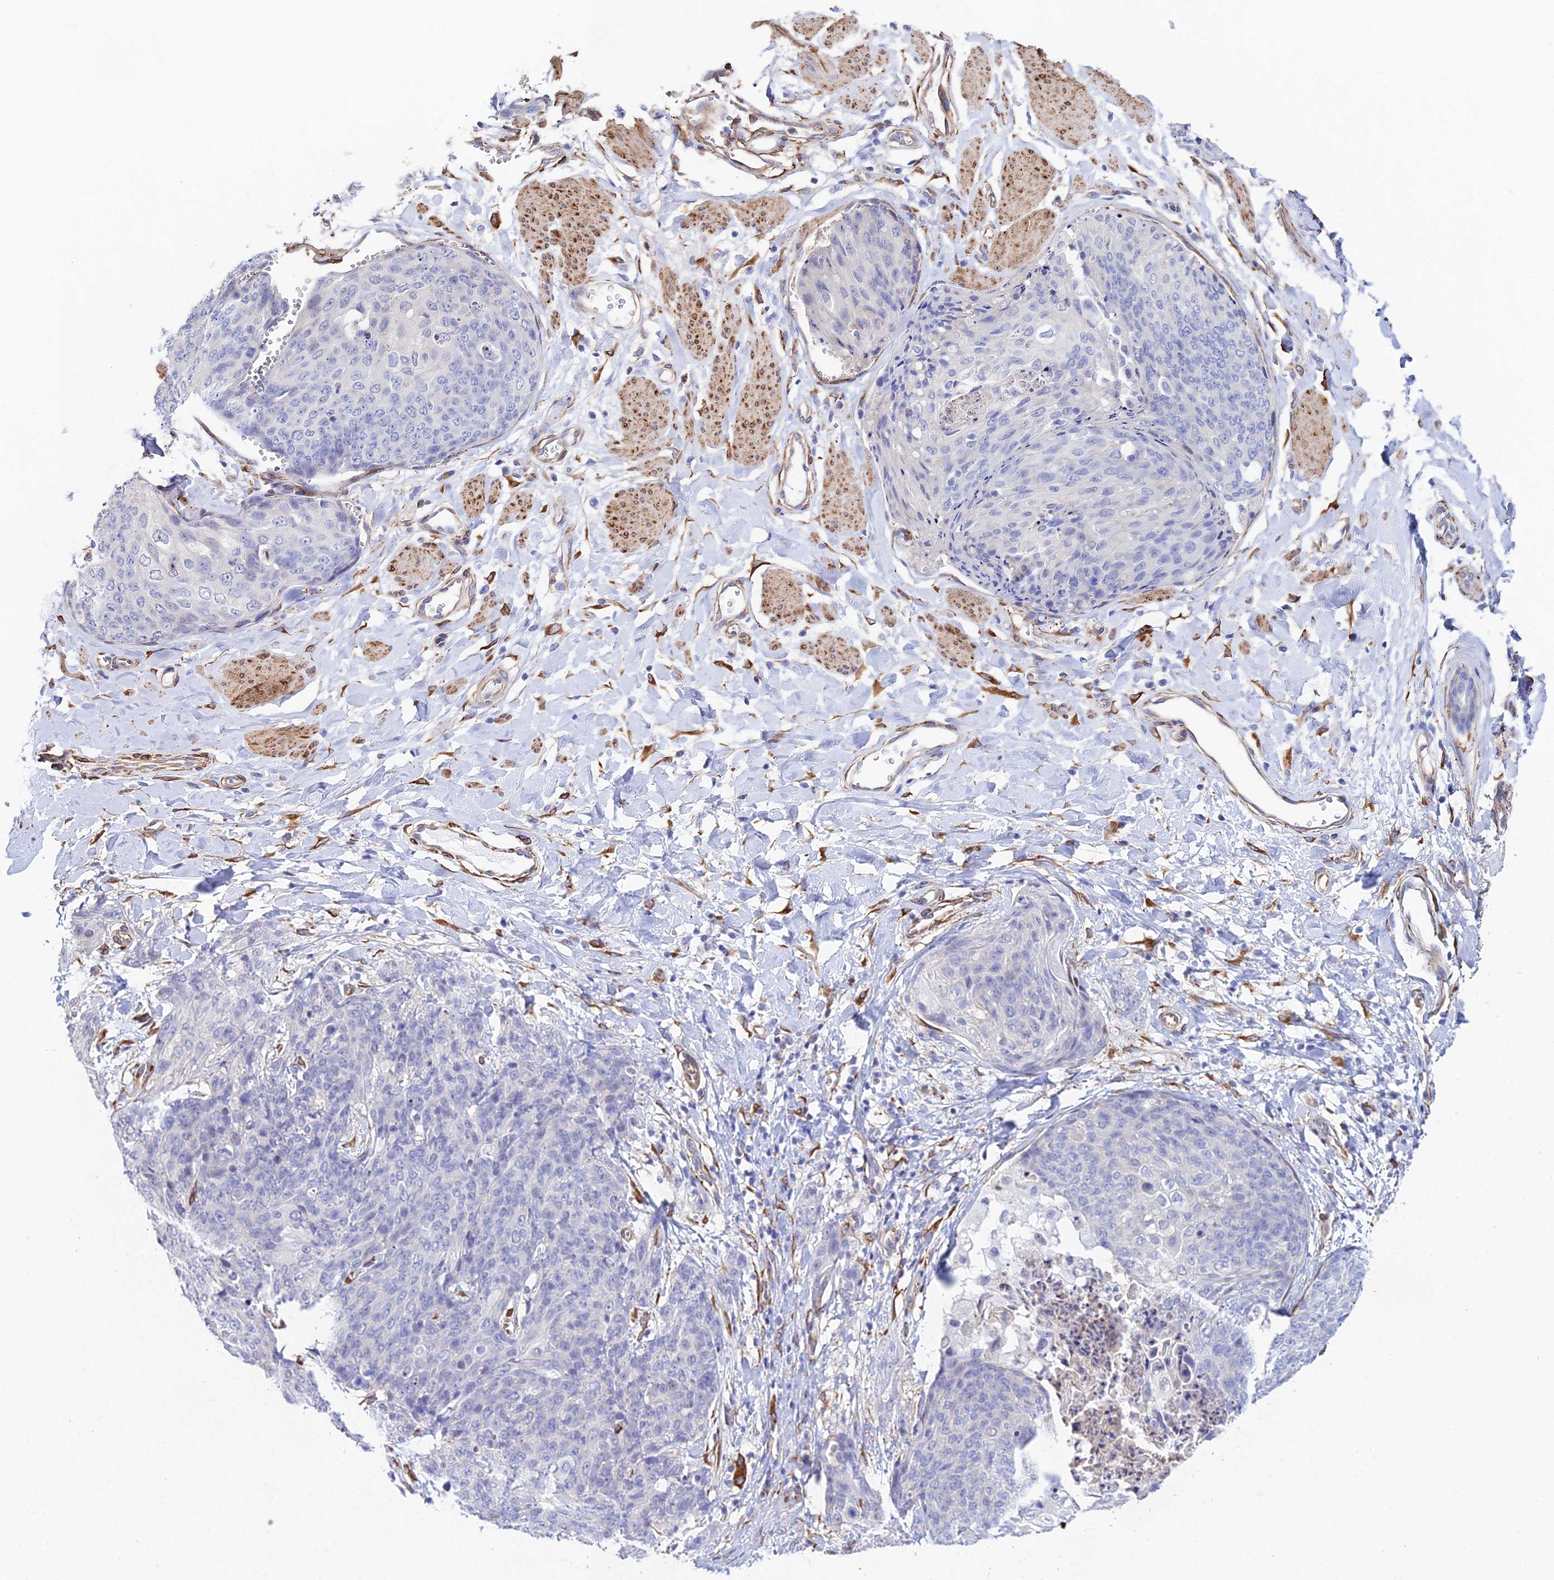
{"staining": {"intensity": "negative", "quantity": "none", "location": "none"}, "tissue": "skin cancer", "cell_type": "Tumor cells", "image_type": "cancer", "snomed": [{"axis": "morphology", "description": "Squamous cell carcinoma, NOS"}, {"axis": "topography", "description": "Skin"}, {"axis": "topography", "description": "Vulva"}], "caption": "Immunohistochemical staining of human skin cancer exhibits no significant expression in tumor cells.", "gene": "MXRA7", "patient": {"sex": "female", "age": 85}}